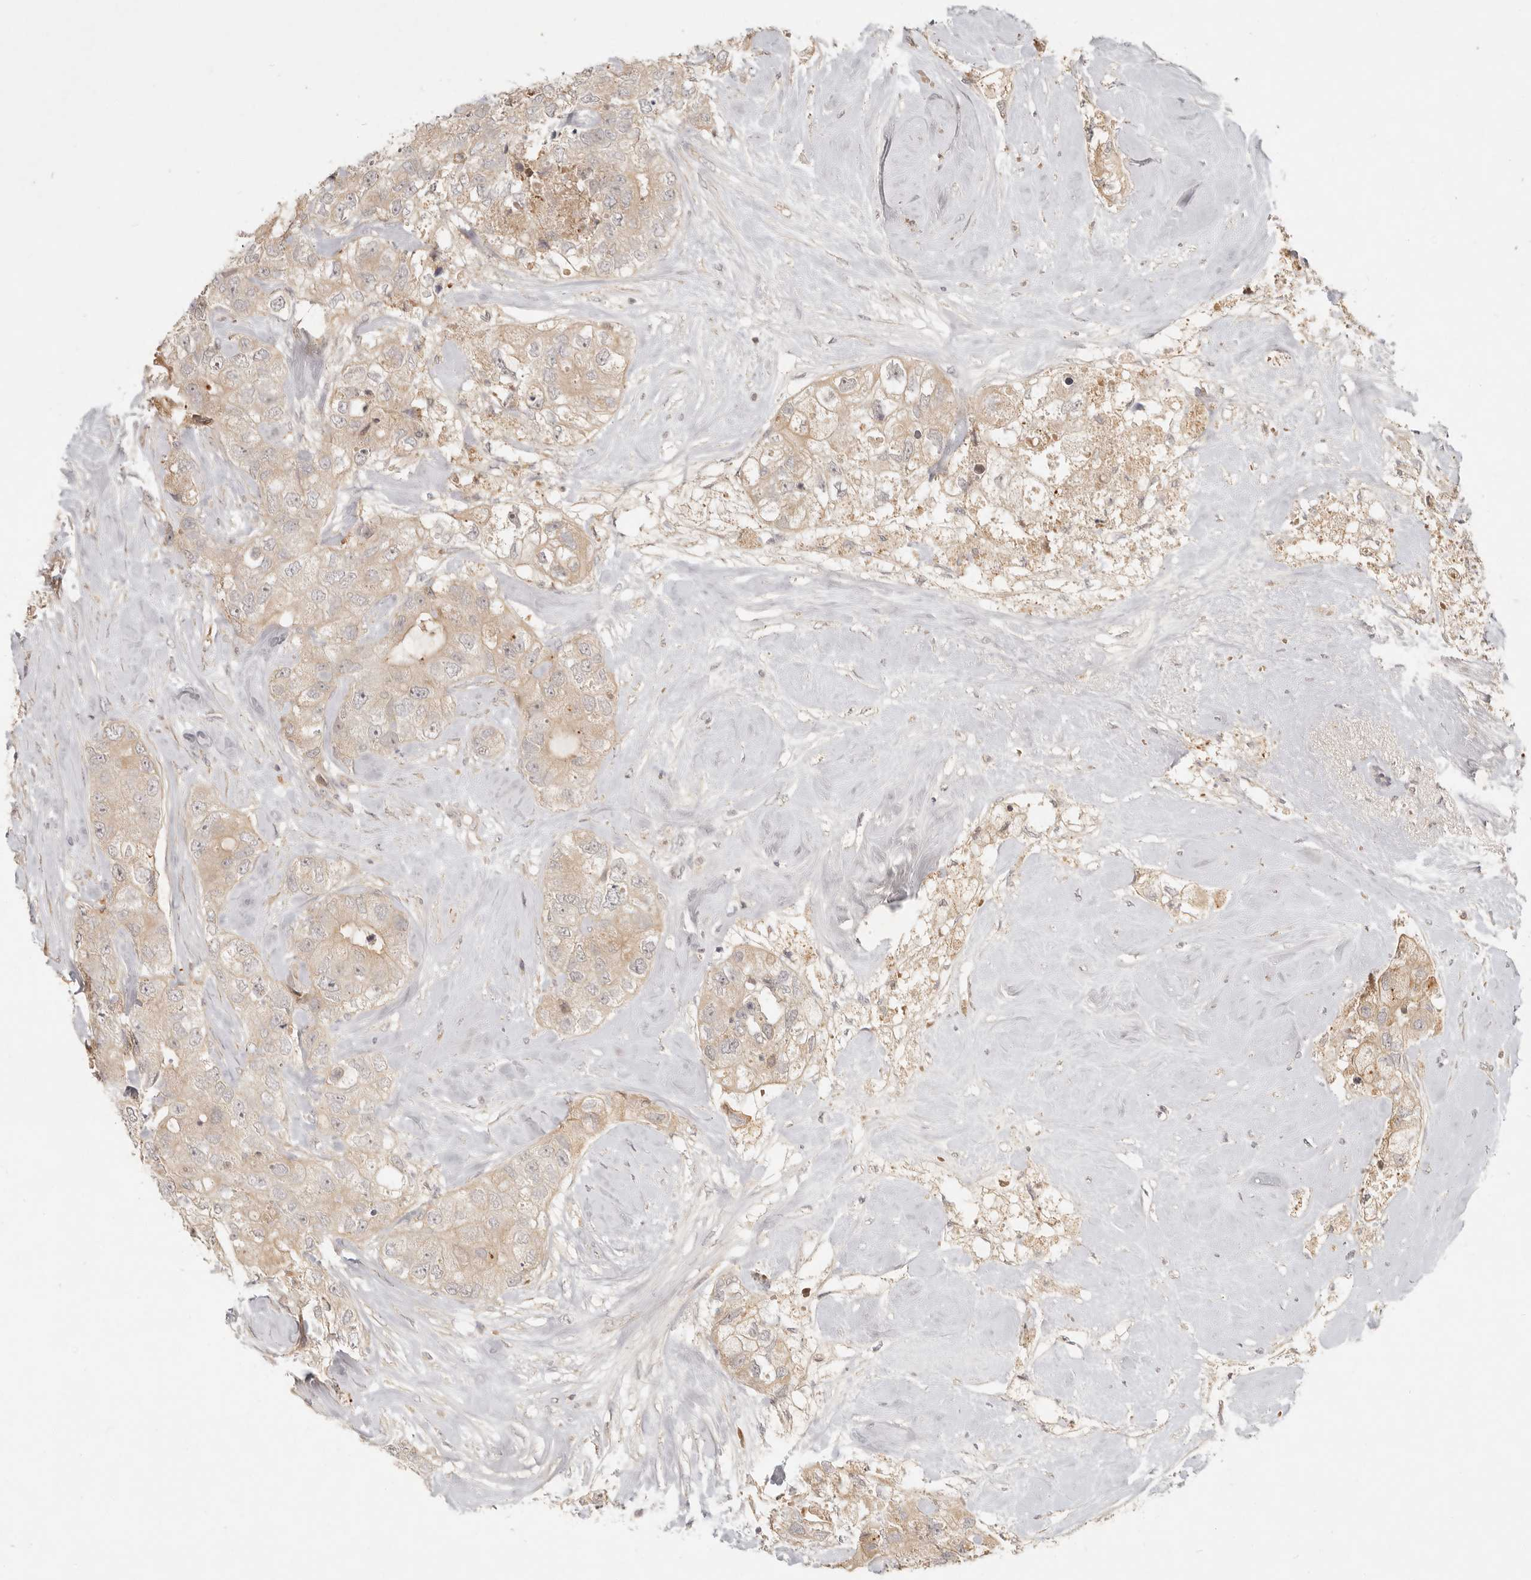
{"staining": {"intensity": "weak", "quantity": "25%-75%", "location": "cytoplasmic/membranous"}, "tissue": "breast cancer", "cell_type": "Tumor cells", "image_type": "cancer", "snomed": [{"axis": "morphology", "description": "Duct carcinoma"}, {"axis": "topography", "description": "Breast"}], "caption": "Immunohistochemistry (IHC) (DAB (3,3'-diaminobenzidine)) staining of human breast cancer (infiltrating ductal carcinoma) displays weak cytoplasmic/membranous protein positivity in about 25%-75% of tumor cells.", "gene": "UBXN11", "patient": {"sex": "female", "age": 62}}